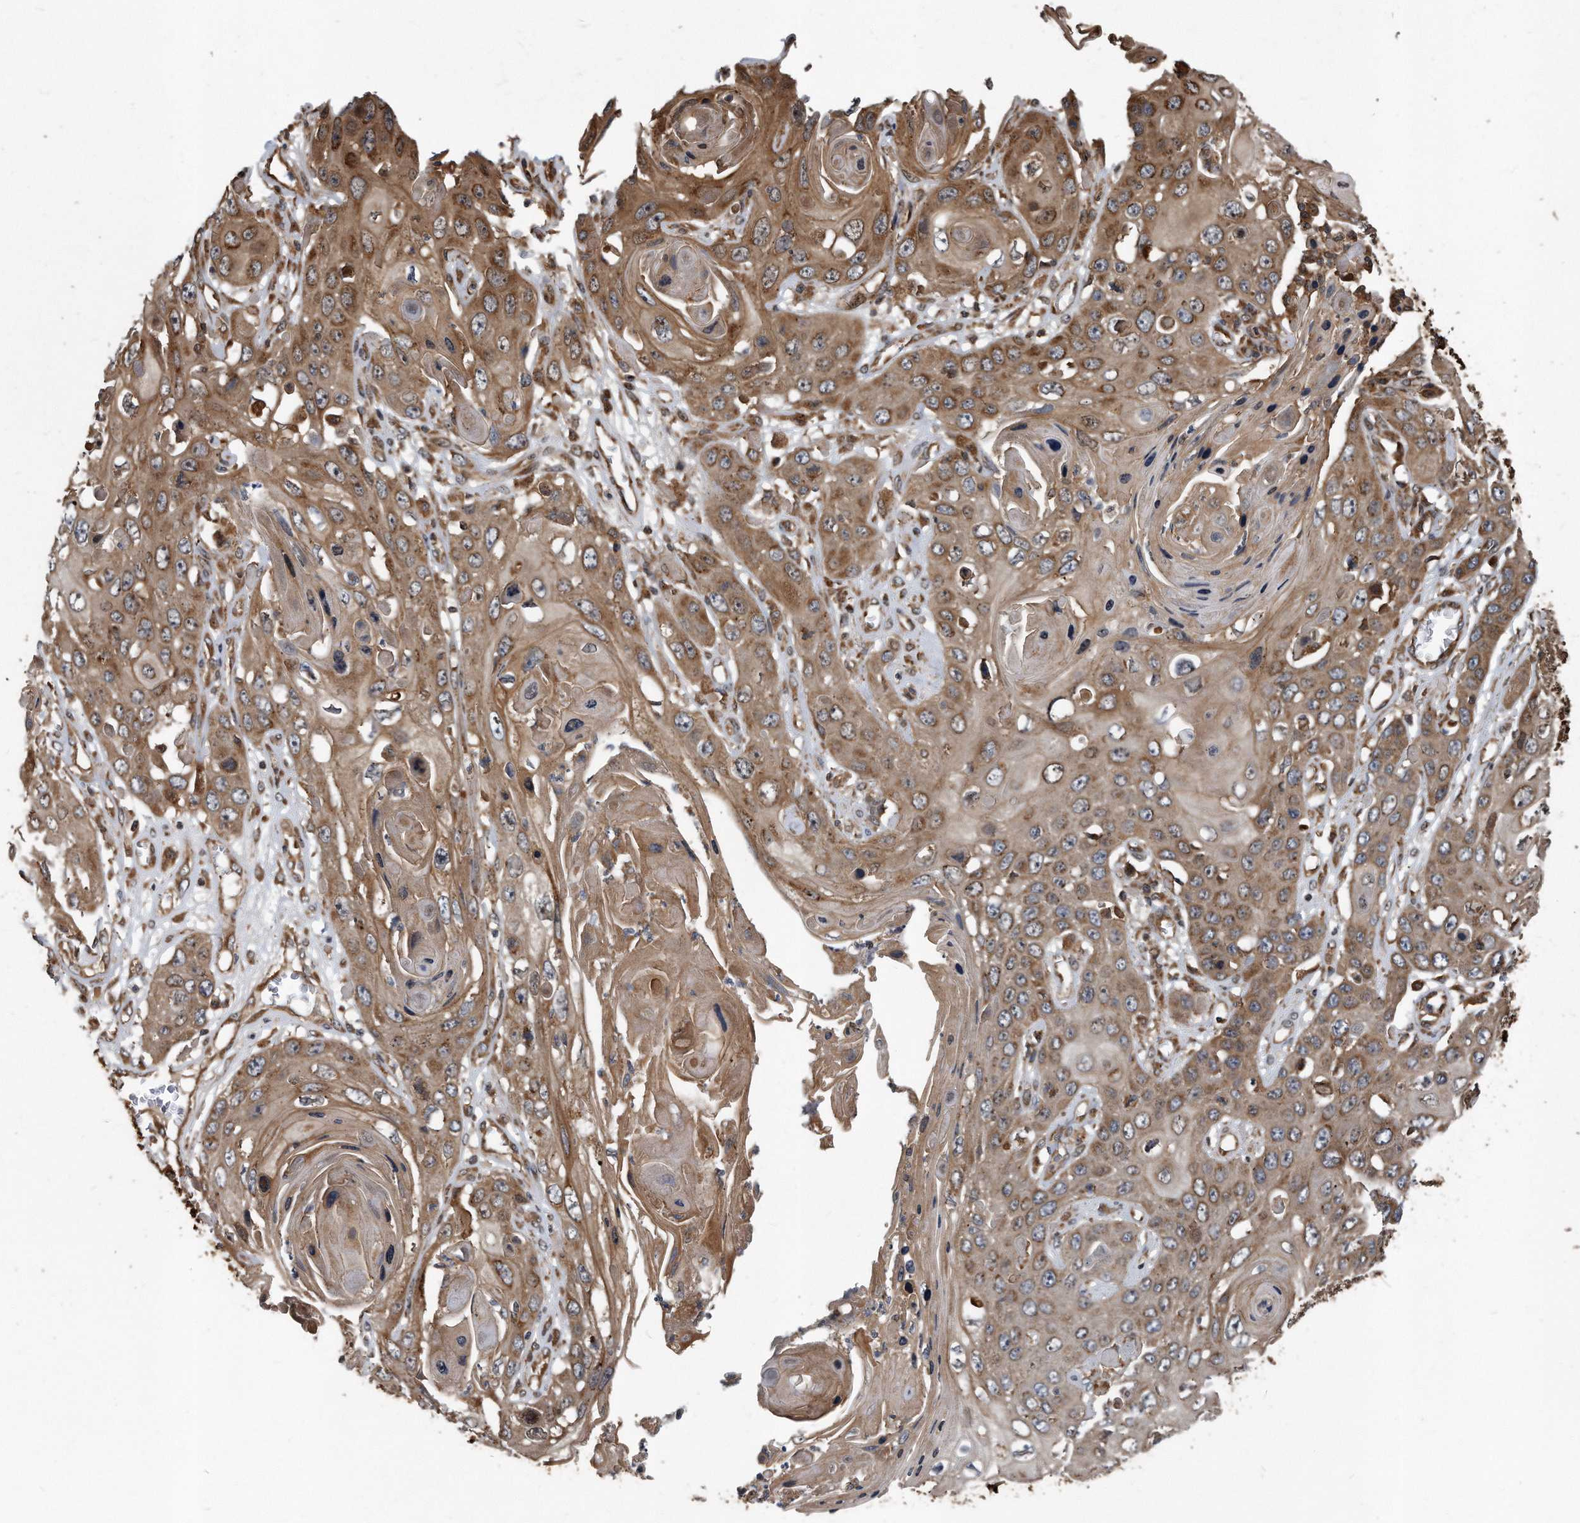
{"staining": {"intensity": "moderate", "quantity": ">75%", "location": "cytoplasmic/membranous"}, "tissue": "skin cancer", "cell_type": "Tumor cells", "image_type": "cancer", "snomed": [{"axis": "morphology", "description": "Squamous cell carcinoma, NOS"}, {"axis": "topography", "description": "Skin"}], "caption": "Human skin cancer stained for a protein (brown) exhibits moderate cytoplasmic/membranous positive positivity in about >75% of tumor cells.", "gene": "FAM136A", "patient": {"sex": "male", "age": 55}}